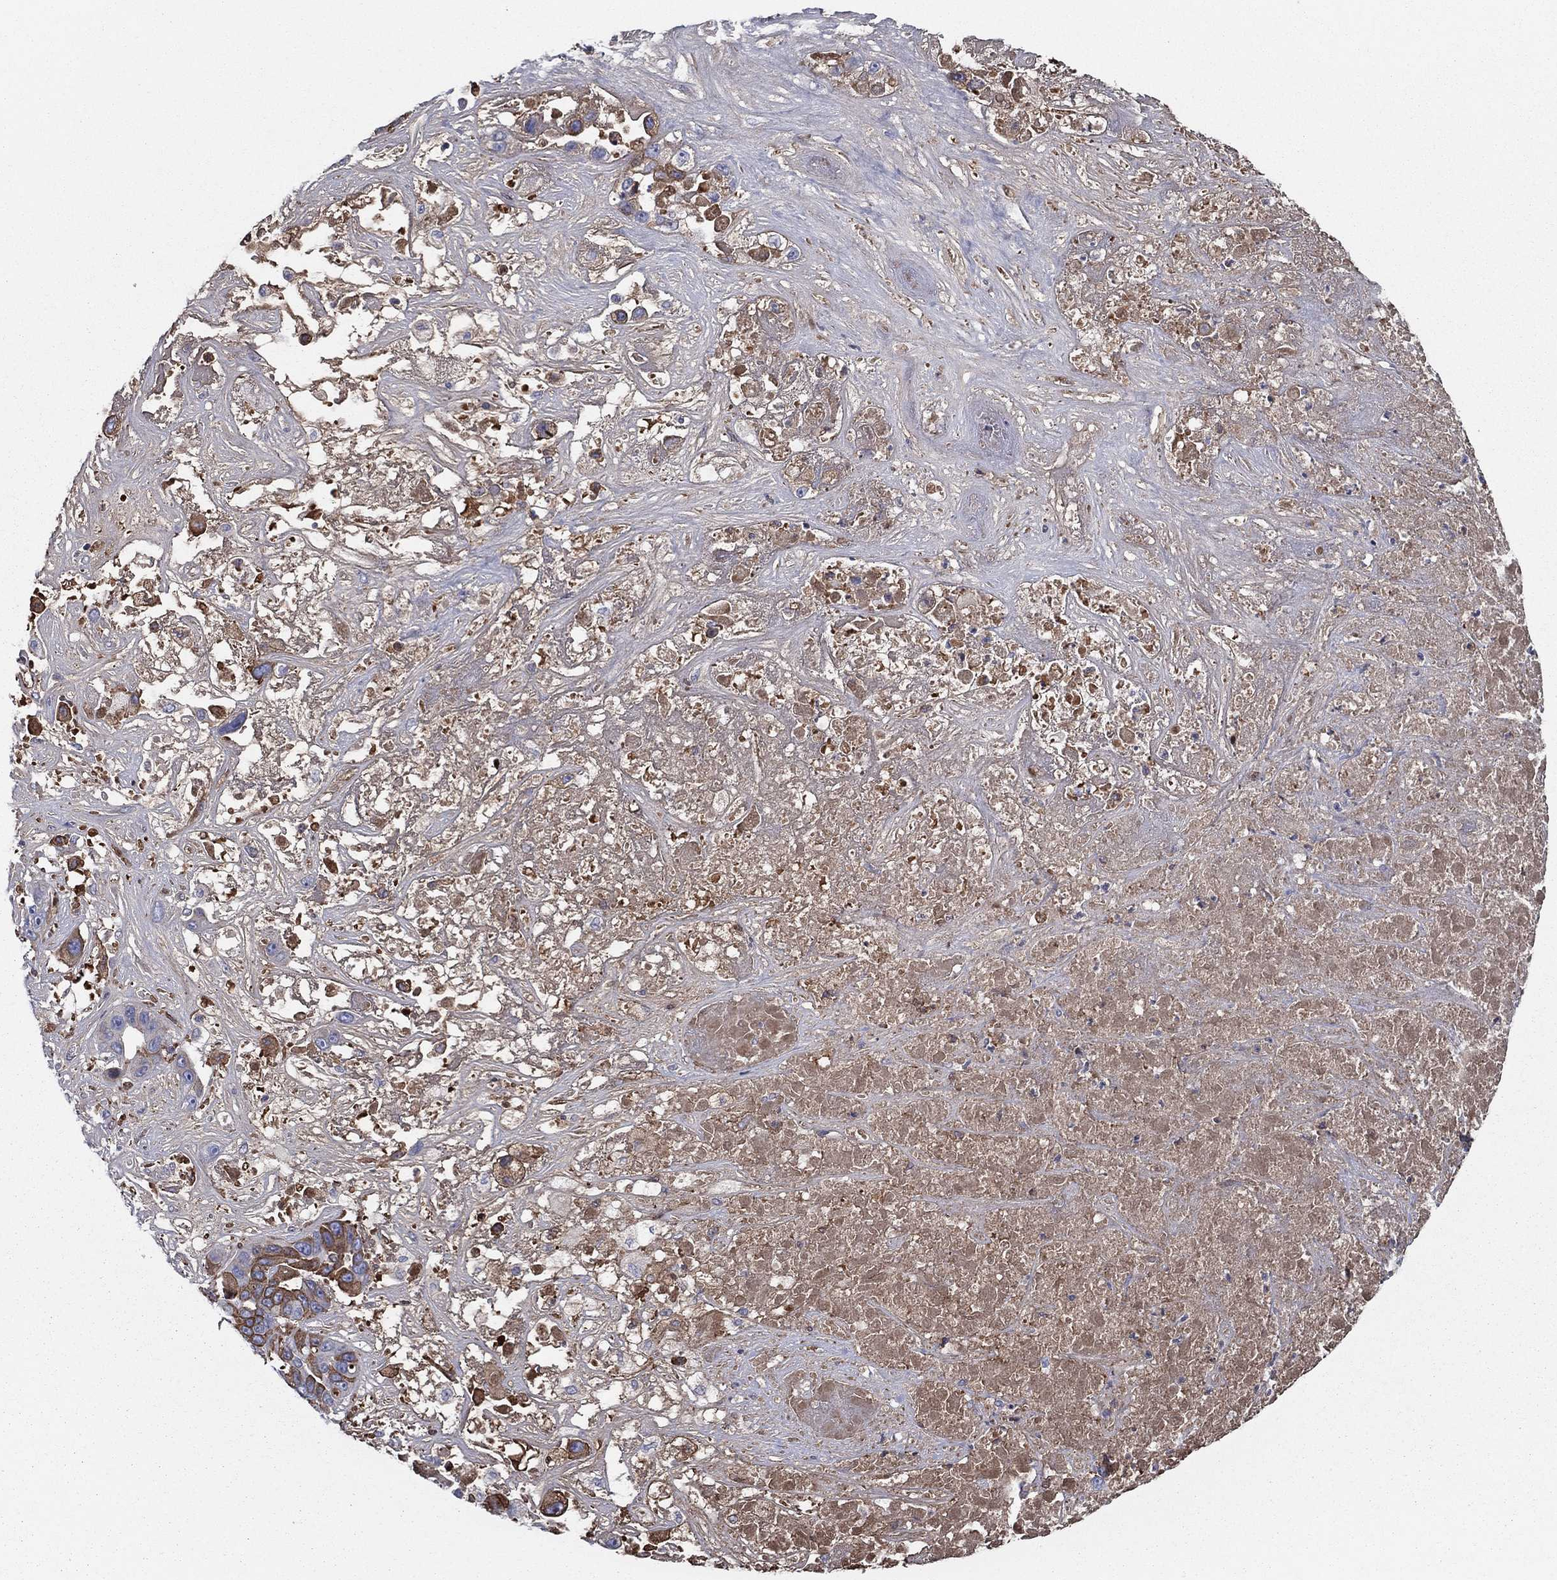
{"staining": {"intensity": "moderate", "quantity": "25%-75%", "location": "cytoplasmic/membranous"}, "tissue": "liver cancer", "cell_type": "Tumor cells", "image_type": "cancer", "snomed": [{"axis": "morphology", "description": "Cholangiocarcinoma"}, {"axis": "topography", "description": "Liver"}], "caption": "Immunohistochemistry (IHC) micrograph of human cholangiocarcinoma (liver) stained for a protein (brown), which demonstrates medium levels of moderate cytoplasmic/membranous expression in about 25%-75% of tumor cells.", "gene": "HPX", "patient": {"sex": "female", "age": 52}}